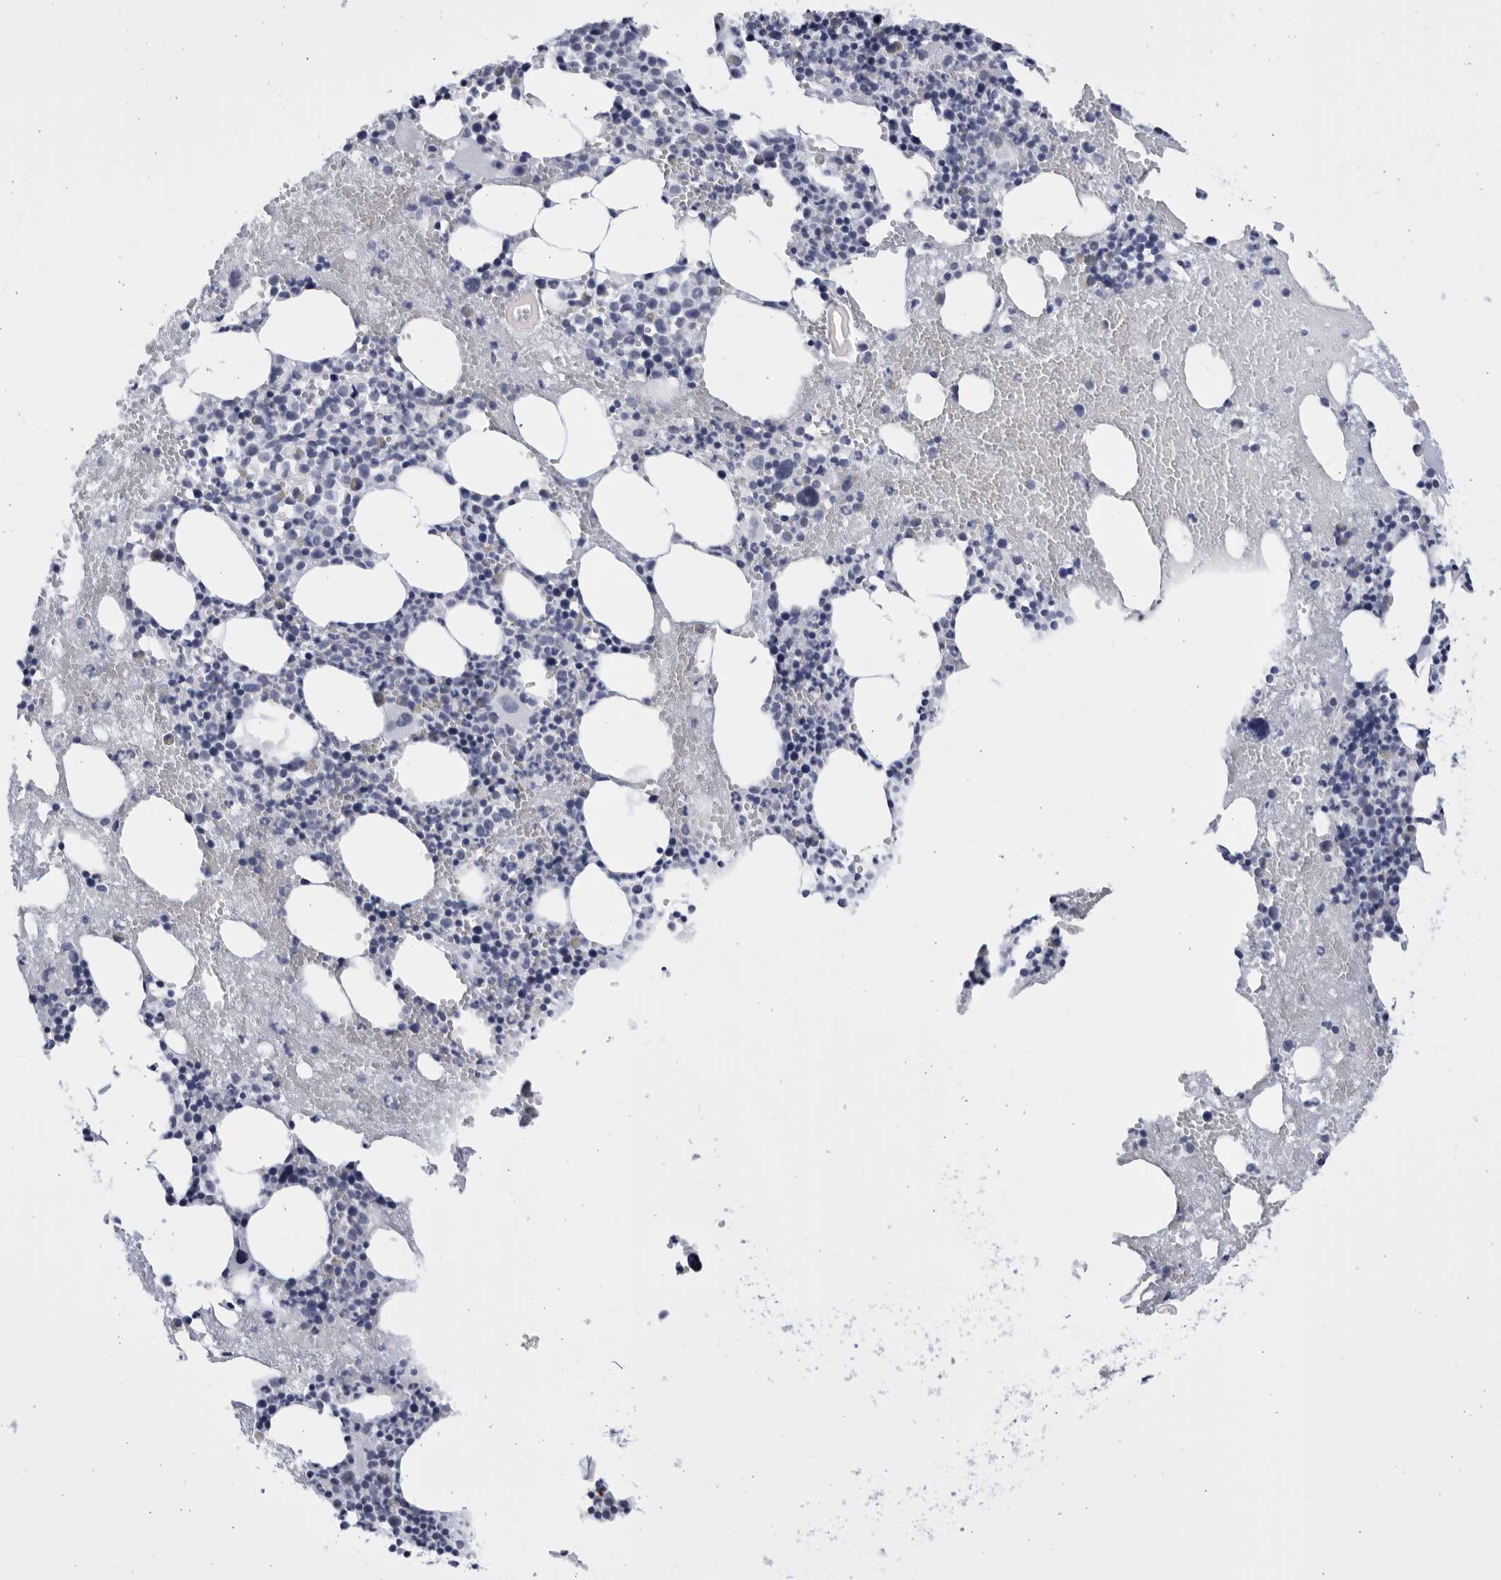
{"staining": {"intensity": "negative", "quantity": "none", "location": "none"}, "tissue": "bone marrow", "cell_type": "Hematopoietic cells", "image_type": "normal", "snomed": [{"axis": "morphology", "description": "Normal tissue, NOS"}, {"axis": "morphology", "description": "Inflammation, NOS"}, {"axis": "topography", "description": "Bone marrow"}], "caption": "Hematopoietic cells show no significant staining in benign bone marrow. (DAB immunohistochemistry, high magnification).", "gene": "CCDC181", "patient": {"sex": "female", "age": 48}}